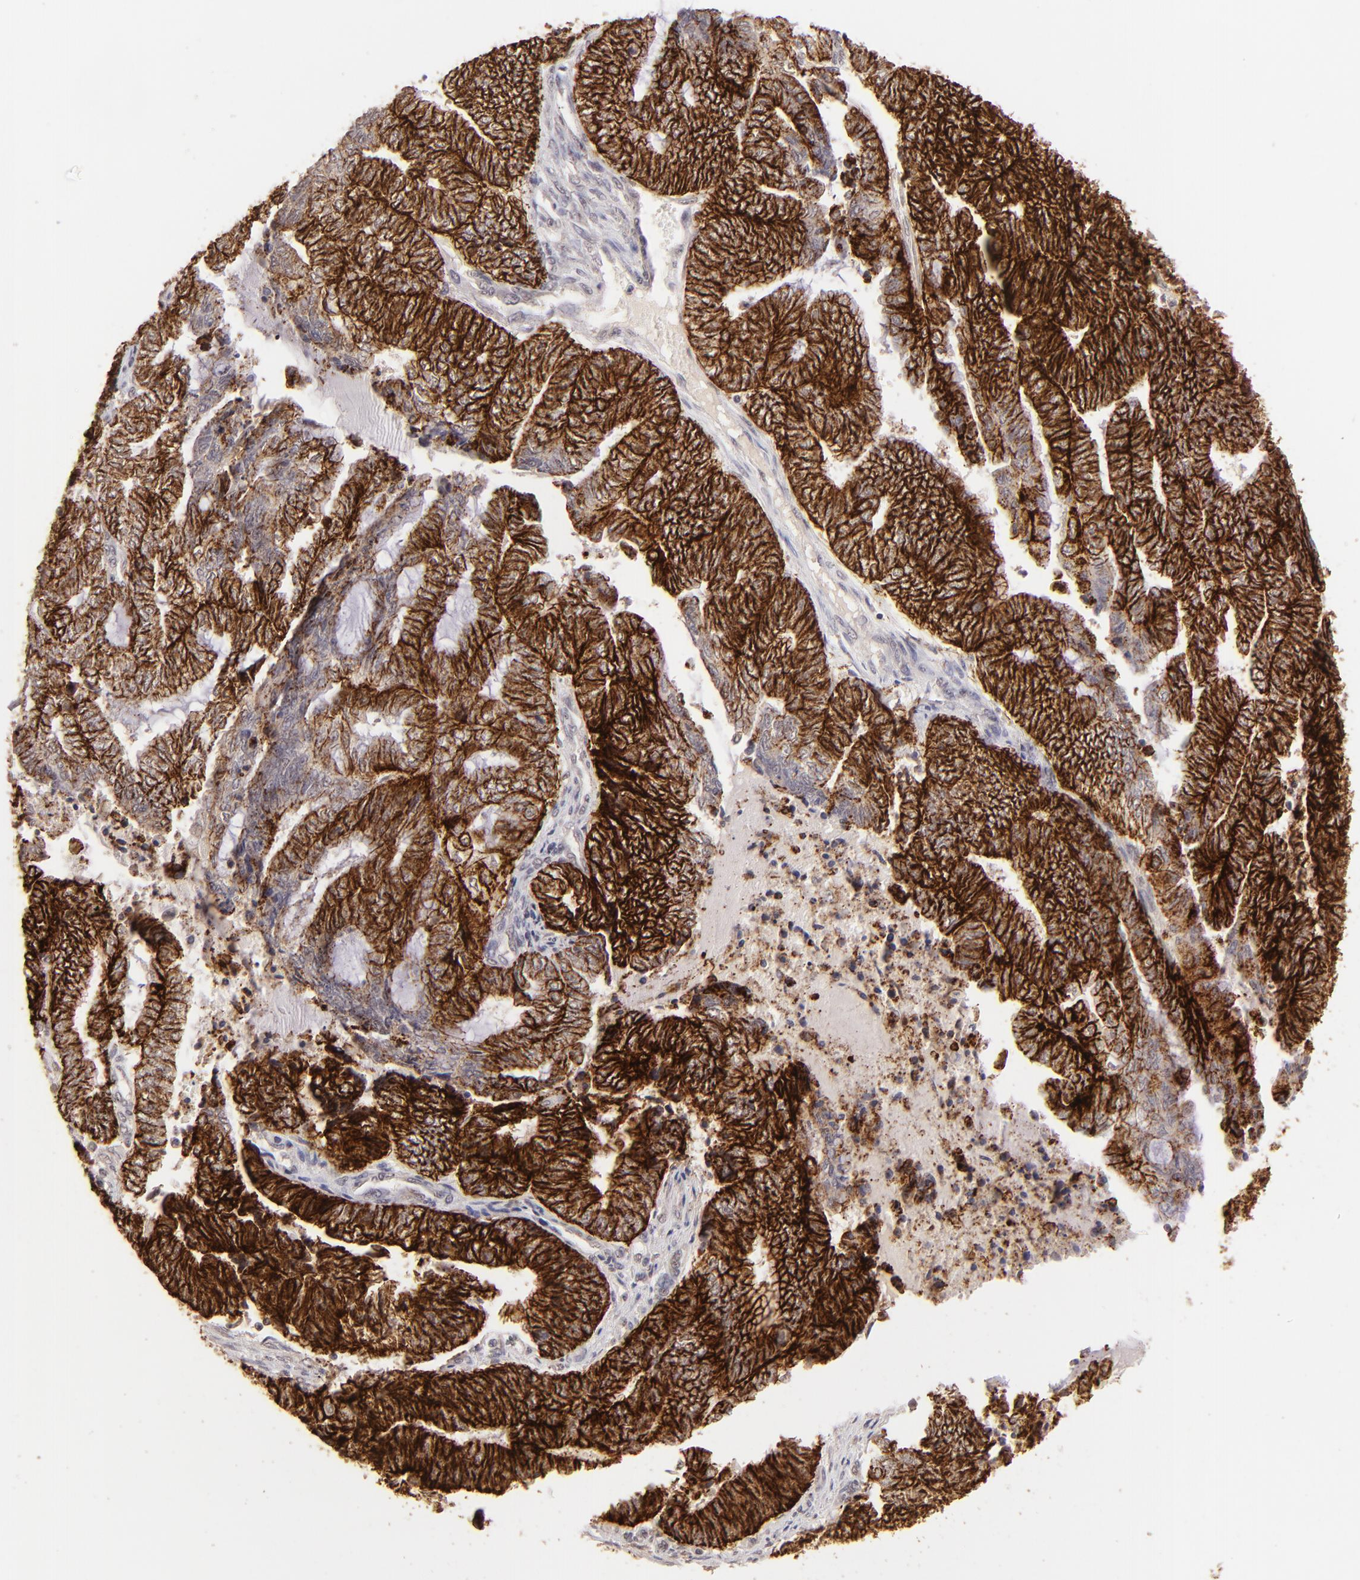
{"staining": {"intensity": "strong", "quantity": ">75%", "location": "cytoplasmic/membranous"}, "tissue": "endometrial cancer", "cell_type": "Tumor cells", "image_type": "cancer", "snomed": [{"axis": "morphology", "description": "Adenocarcinoma, NOS"}, {"axis": "topography", "description": "Uterus"}, {"axis": "topography", "description": "Endometrium"}], "caption": "This is a micrograph of immunohistochemistry (IHC) staining of endometrial cancer, which shows strong expression in the cytoplasmic/membranous of tumor cells.", "gene": "CLDN1", "patient": {"sex": "female", "age": 70}}